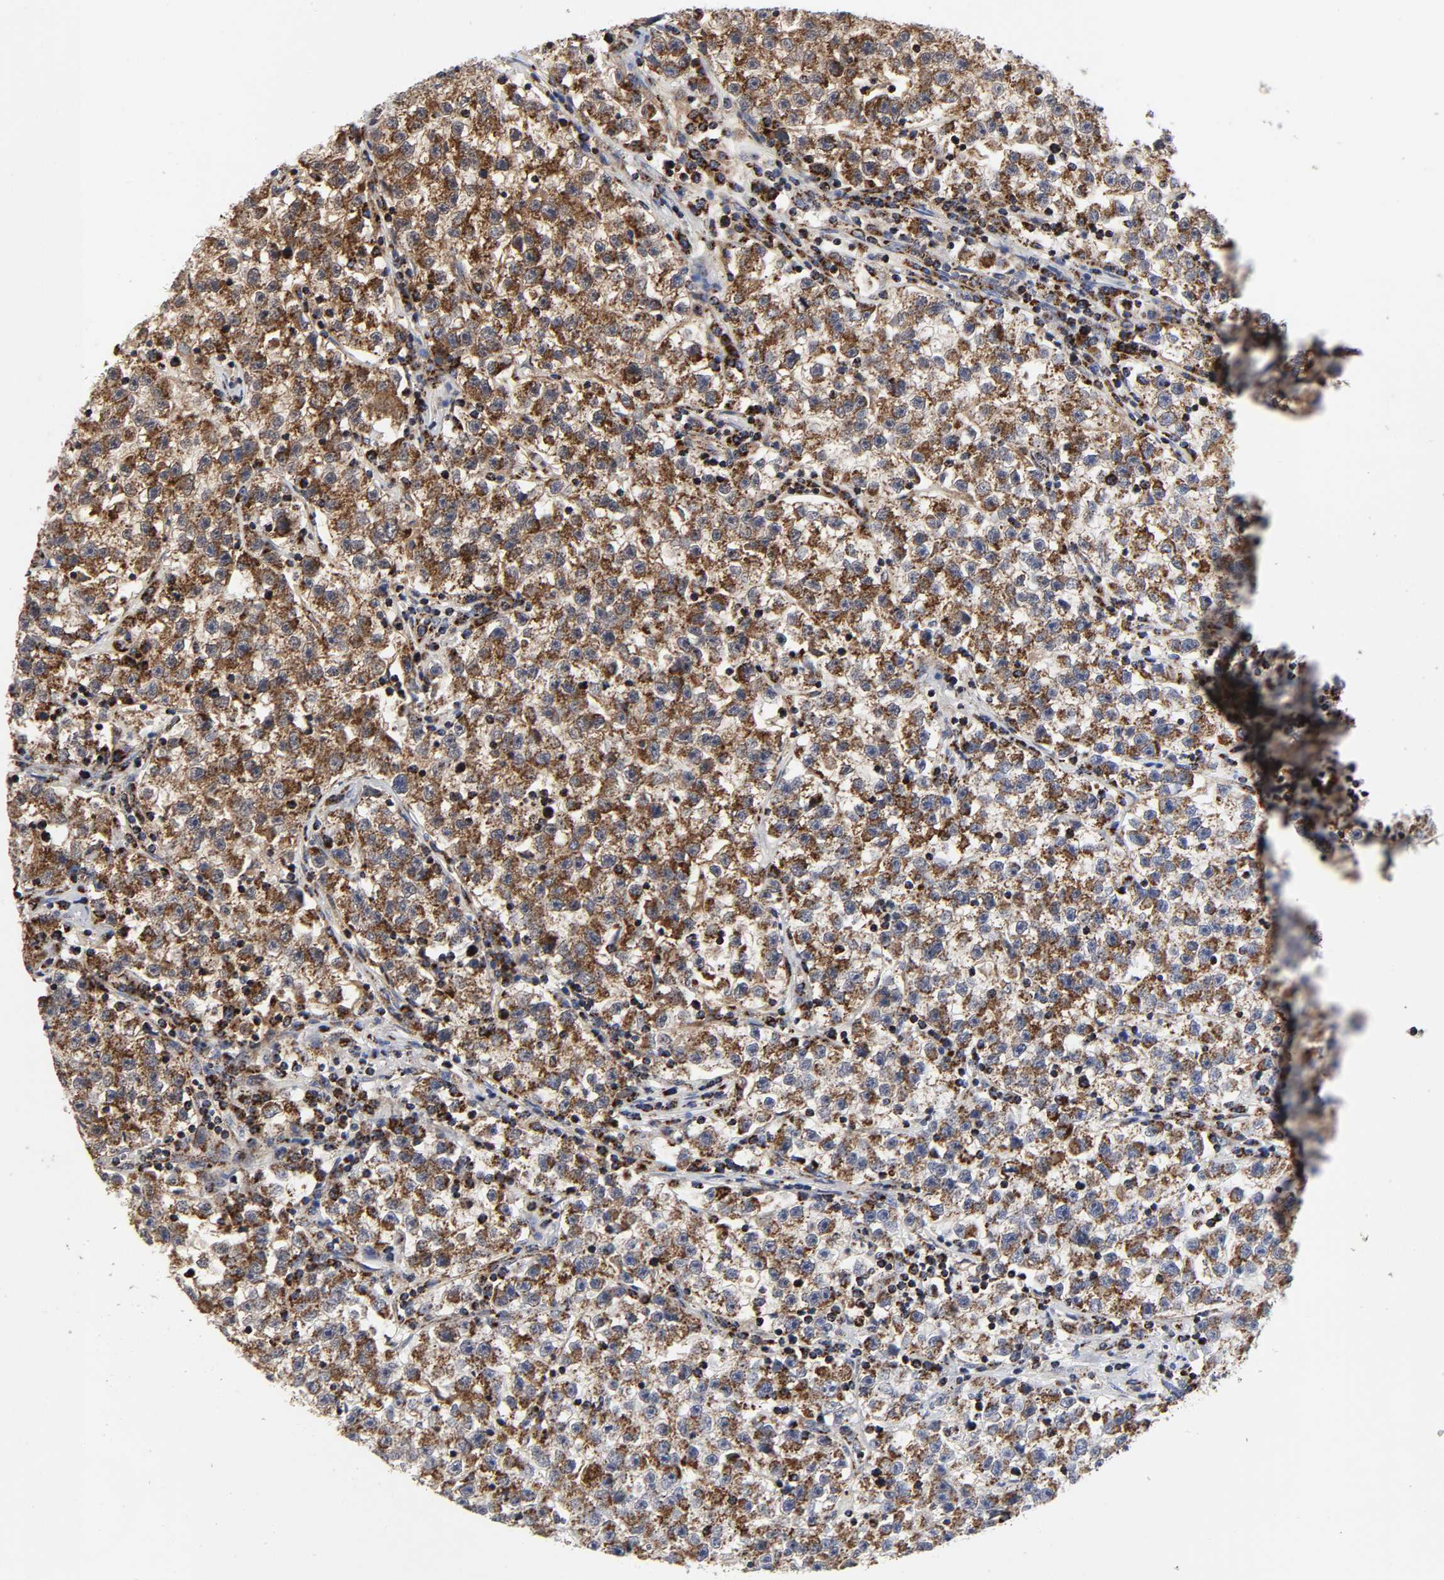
{"staining": {"intensity": "strong", "quantity": ">75%", "location": "cytoplasmic/membranous"}, "tissue": "testis cancer", "cell_type": "Tumor cells", "image_type": "cancer", "snomed": [{"axis": "morphology", "description": "Seminoma, NOS"}, {"axis": "topography", "description": "Testis"}], "caption": "Seminoma (testis) tissue reveals strong cytoplasmic/membranous expression in about >75% of tumor cells, visualized by immunohistochemistry.", "gene": "AOPEP", "patient": {"sex": "male", "age": 22}}